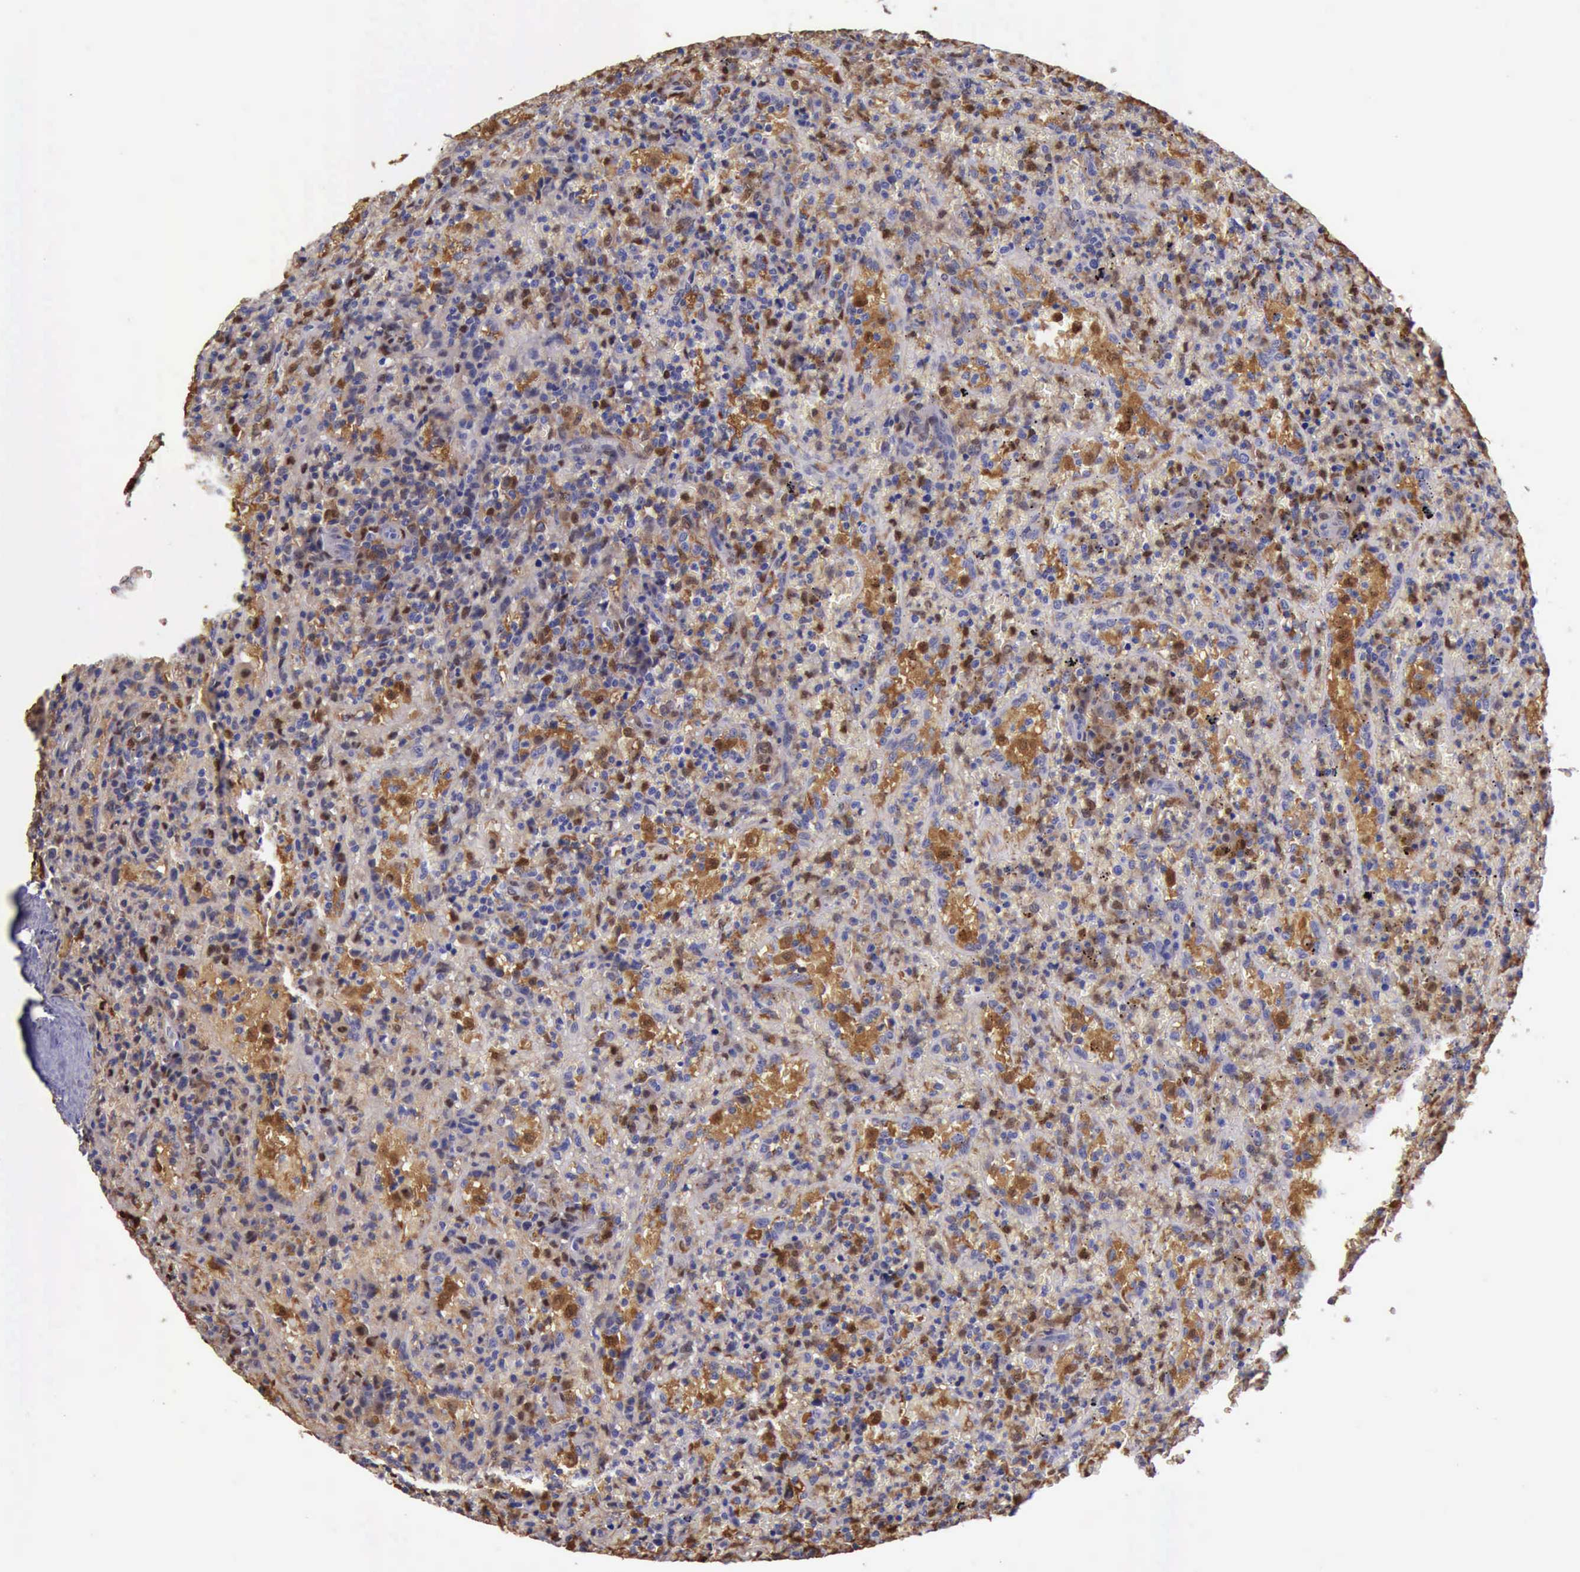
{"staining": {"intensity": "moderate", "quantity": "<25%", "location": "cytoplasmic/membranous,nuclear"}, "tissue": "lymphoma", "cell_type": "Tumor cells", "image_type": "cancer", "snomed": [{"axis": "morphology", "description": "Malignant lymphoma, non-Hodgkin's type, High grade"}, {"axis": "topography", "description": "Spleen"}, {"axis": "topography", "description": "Lymph node"}], "caption": "Lymphoma stained with immunohistochemistry (IHC) shows moderate cytoplasmic/membranous and nuclear positivity in approximately <25% of tumor cells.", "gene": "TYMP", "patient": {"sex": "female", "age": 70}}